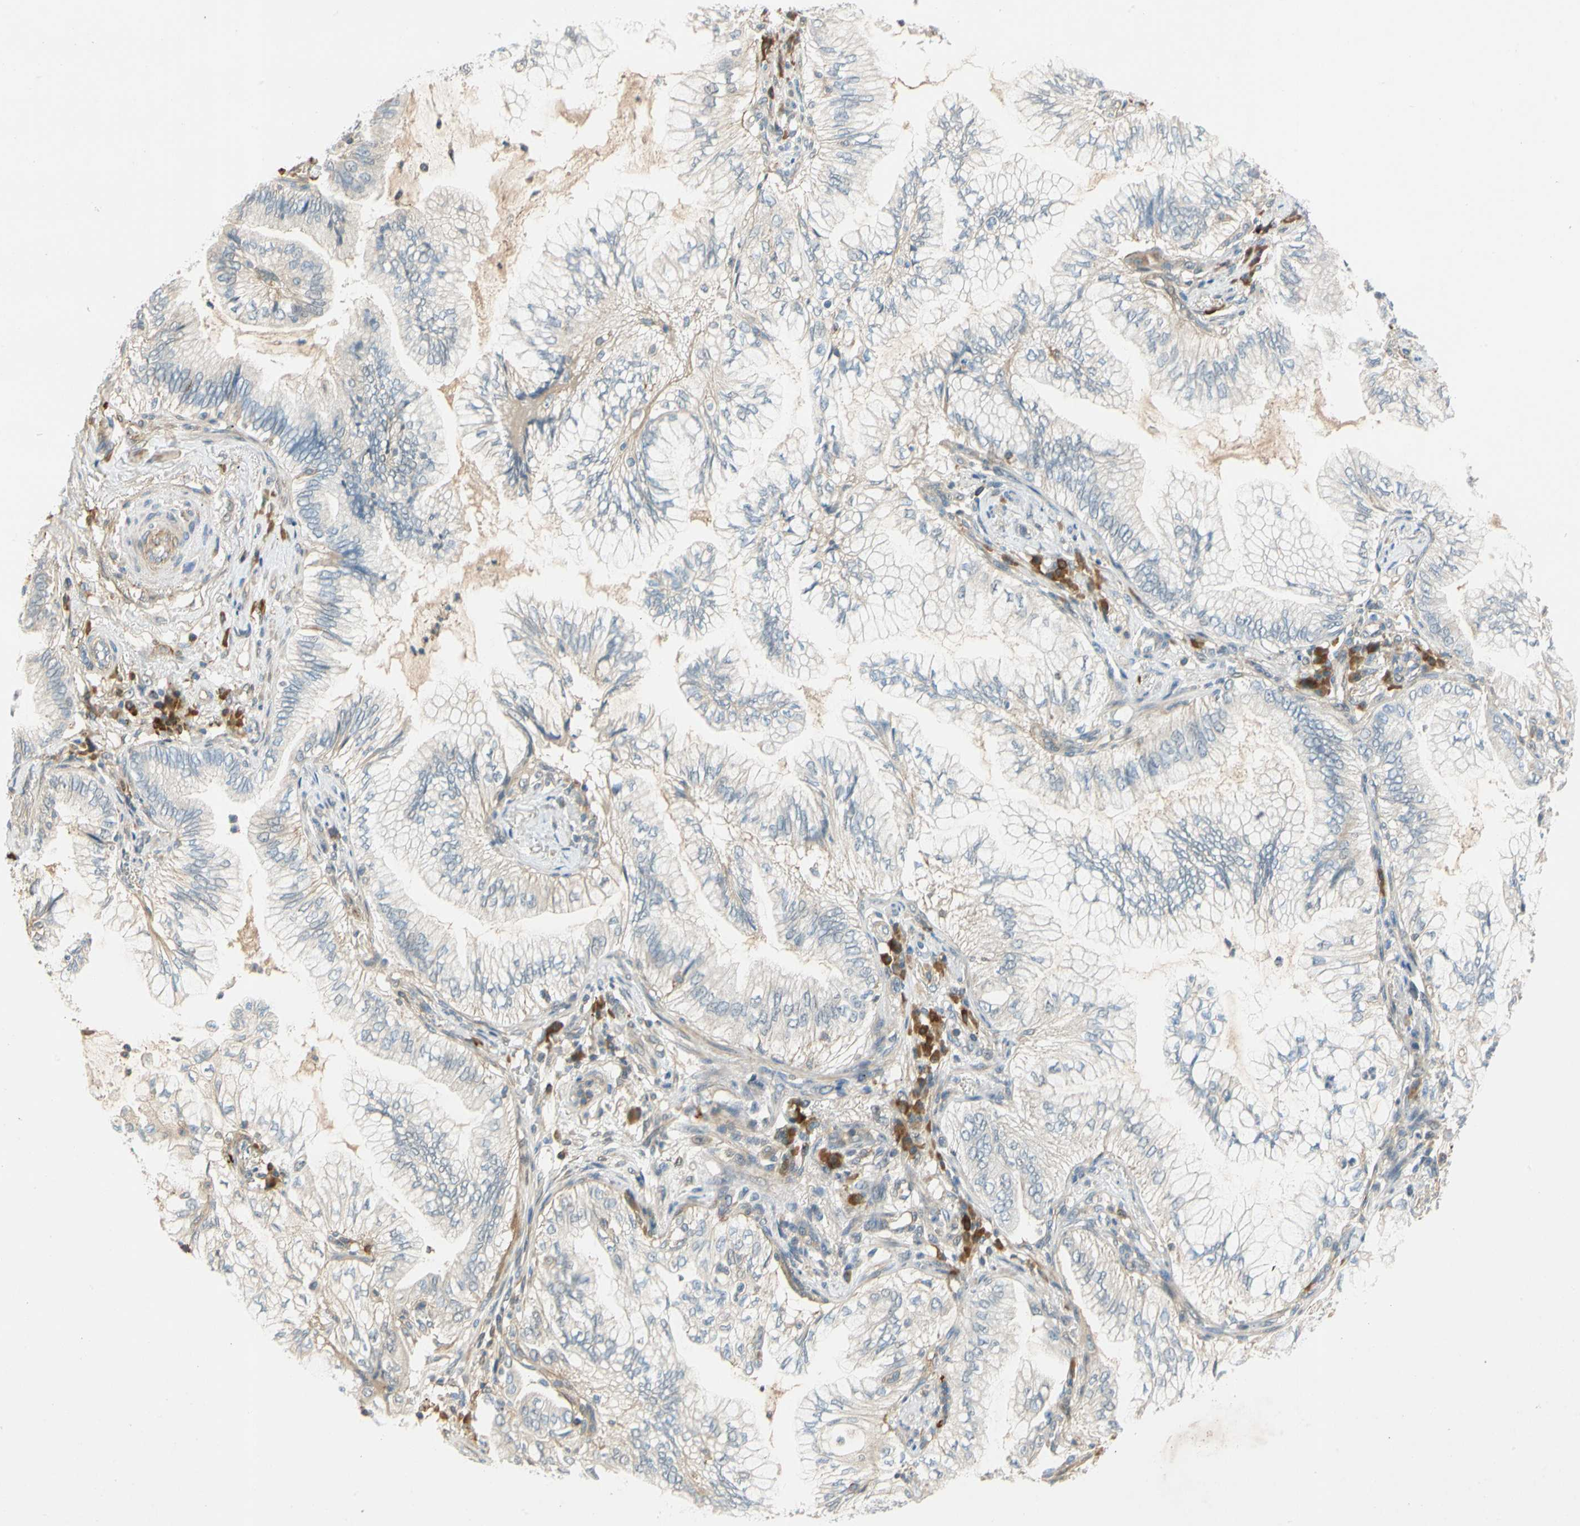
{"staining": {"intensity": "moderate", "quantity": "25%-75%", "location": "cytoplasmic/membranous"}, "tissue": "lung cancer", "cell_type": "Tumor cells", "image_type": "cancer", "snomed": [{"axis": "morphology", "description": "Normal tissue, NOS"}, {"axis": "morphology", "description": "Adenocarcinoma, NOS"}, {"axis": "topography", "description": "Bronchus"}, {"axis": "topography", "description": "Lung"}], "caption": "Brown immunohistochemical staining in lung adenocarcinoma reveals moderate cytoplasmic/membranous expression in approximately 25%-75% of tumor cells.", "gene": "WIPI1", "patient": {"sex": "female", "age": 70}}